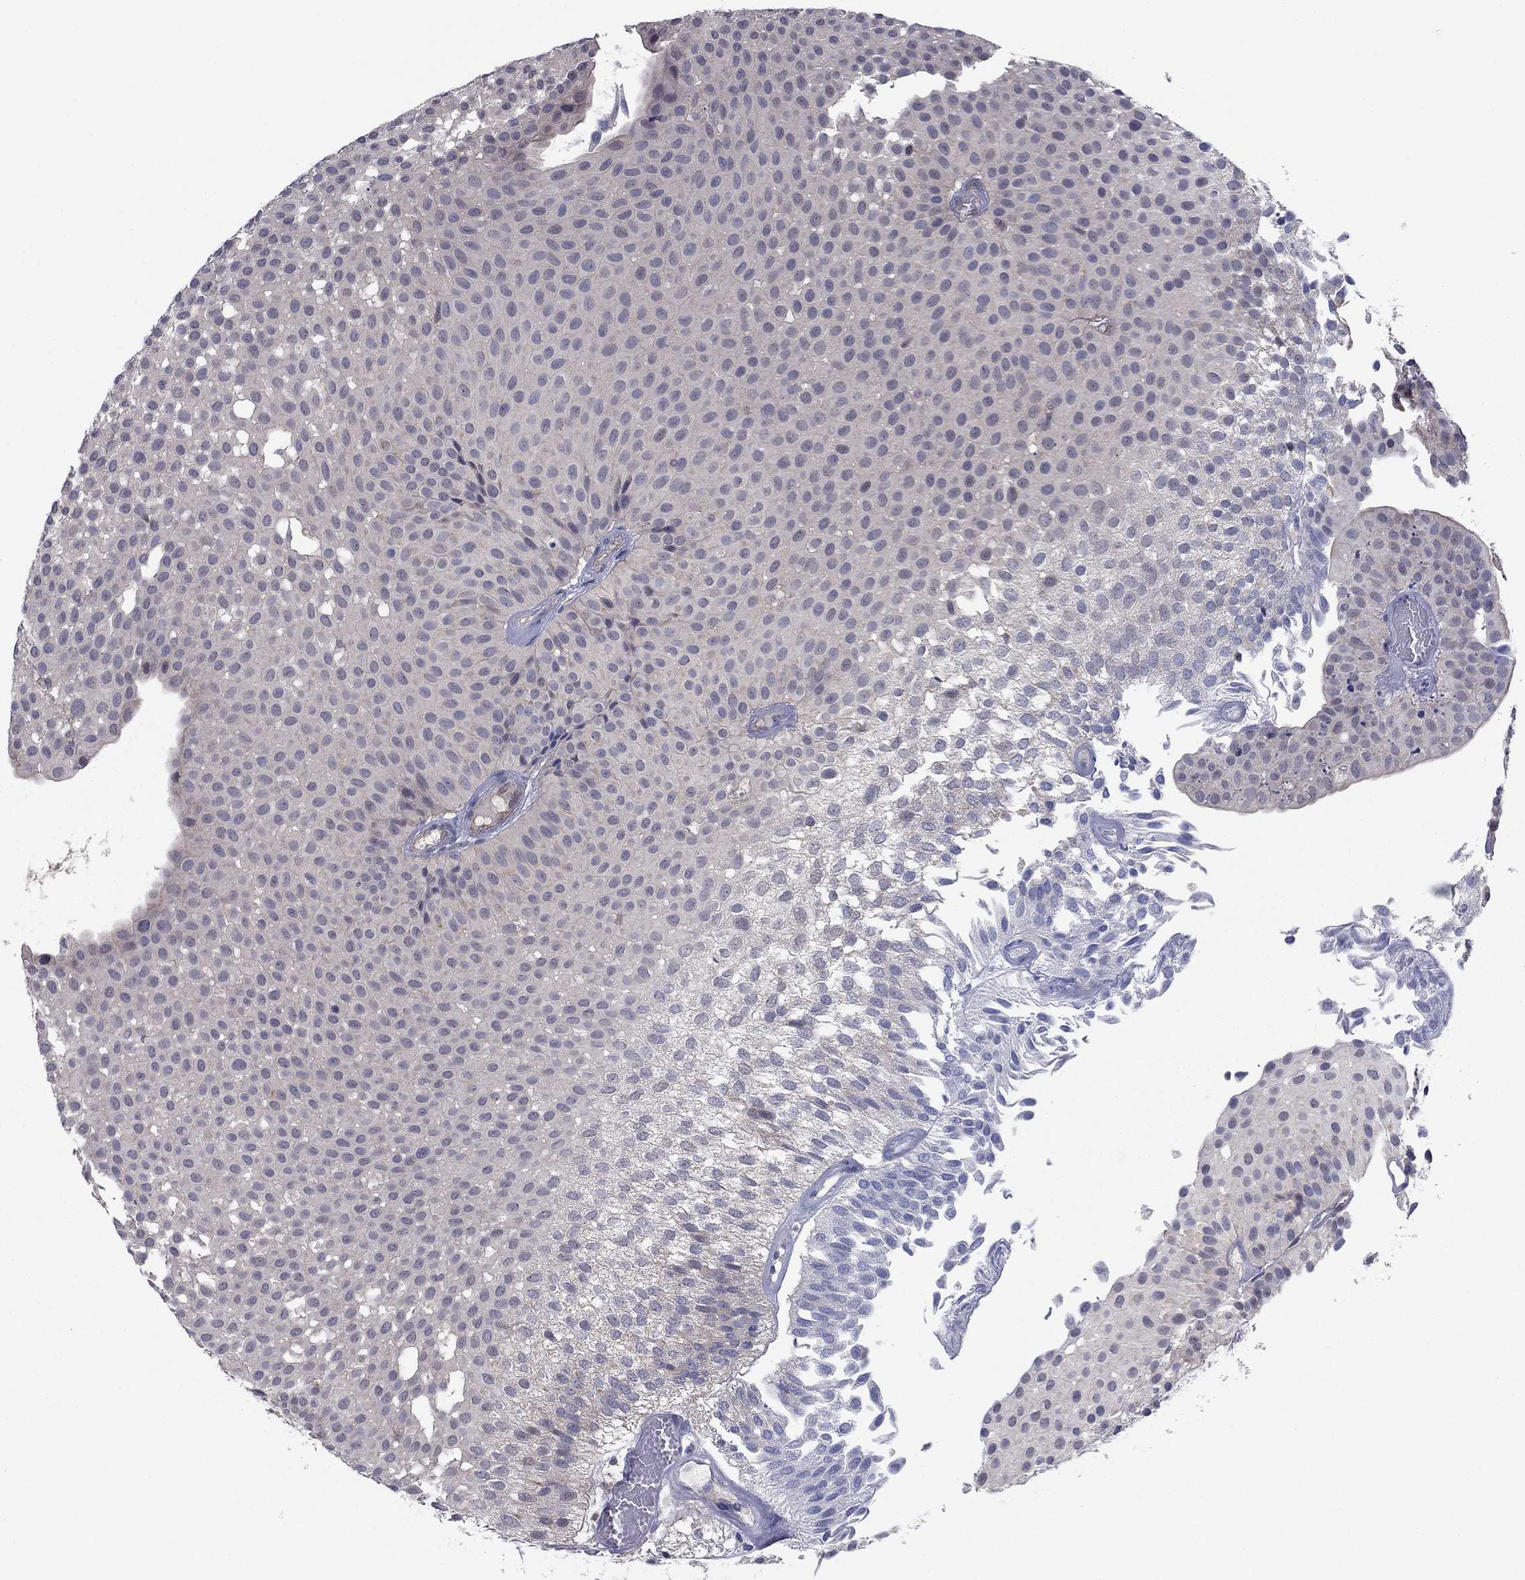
{"staining": {"intensity": "negative", "quantity": "none", "location": "none"}, "tissue": "urothelial cancer", "cell_type": "Tumor cells", "image_type": "cancer", "snomed": [{"axis": "morphology", "description": "Urothelial carcinoma, Low grade"}, {"axis": "topography", "description": "Urinary bladder"}], "caption": "This is an immunohistochemistry image of human urothelial cancer. There is no expression in tumor cells.", "gene": "GRHPR", "patient": {"sex": "male", "age": 64}}